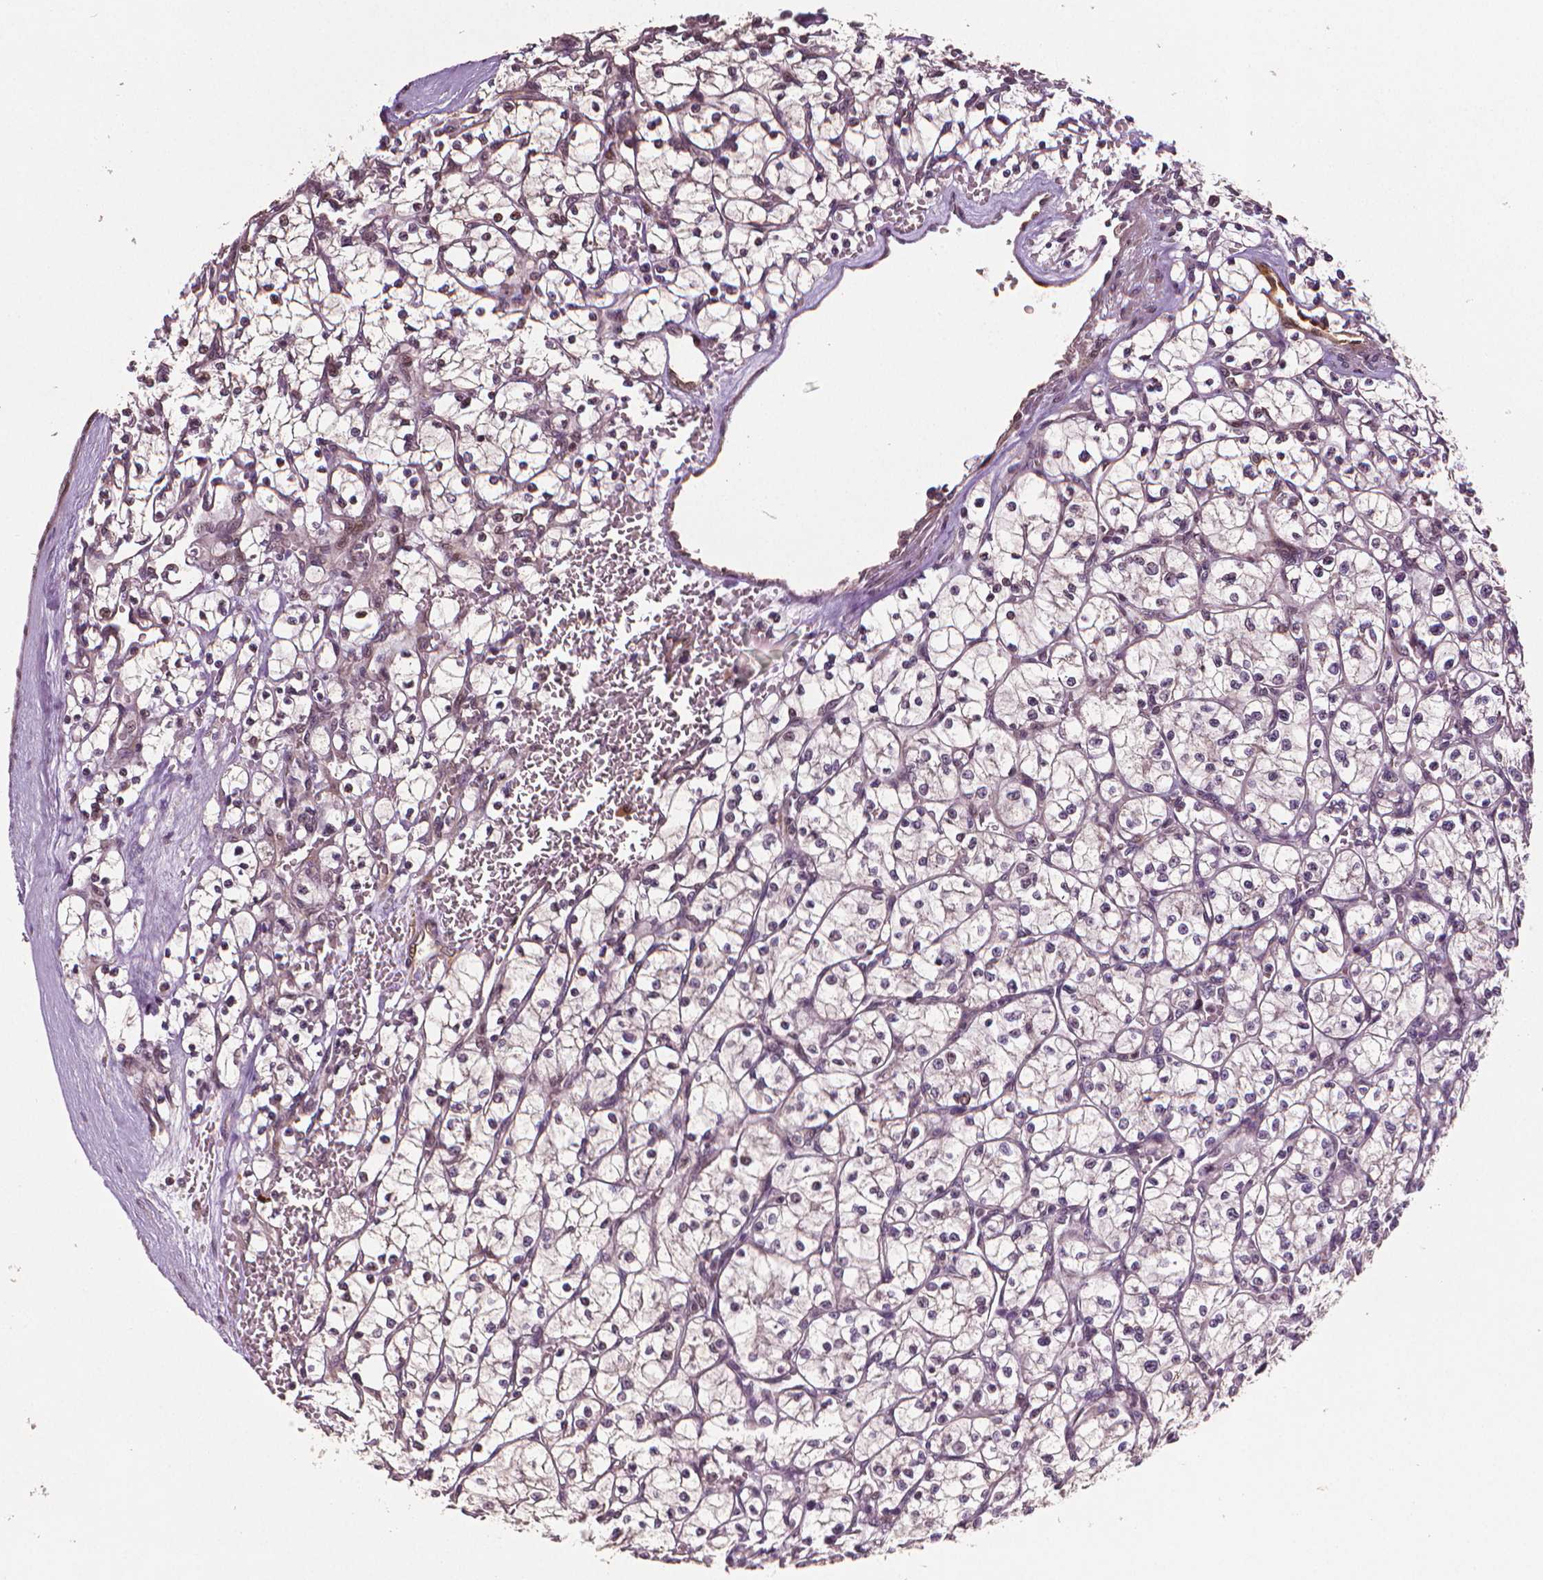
{"staining": {"intensity": "negative", "quantity": "none", "location": "none"}, "tissue": "renal cancer", "cell_type": "Tumor cells", "image_type": "cancer", "snomed": [{"axis": "morphology", "description": "Adenocarcinoma, NOS"}, {"axis": "topography", "description": "Kidney"}], "caption": "IHC of human renal adenocarcinoma demonstrates no positivity in tumor cells.", "gene": "STAT3", "patient": {"sex": "female", "age": 64}}